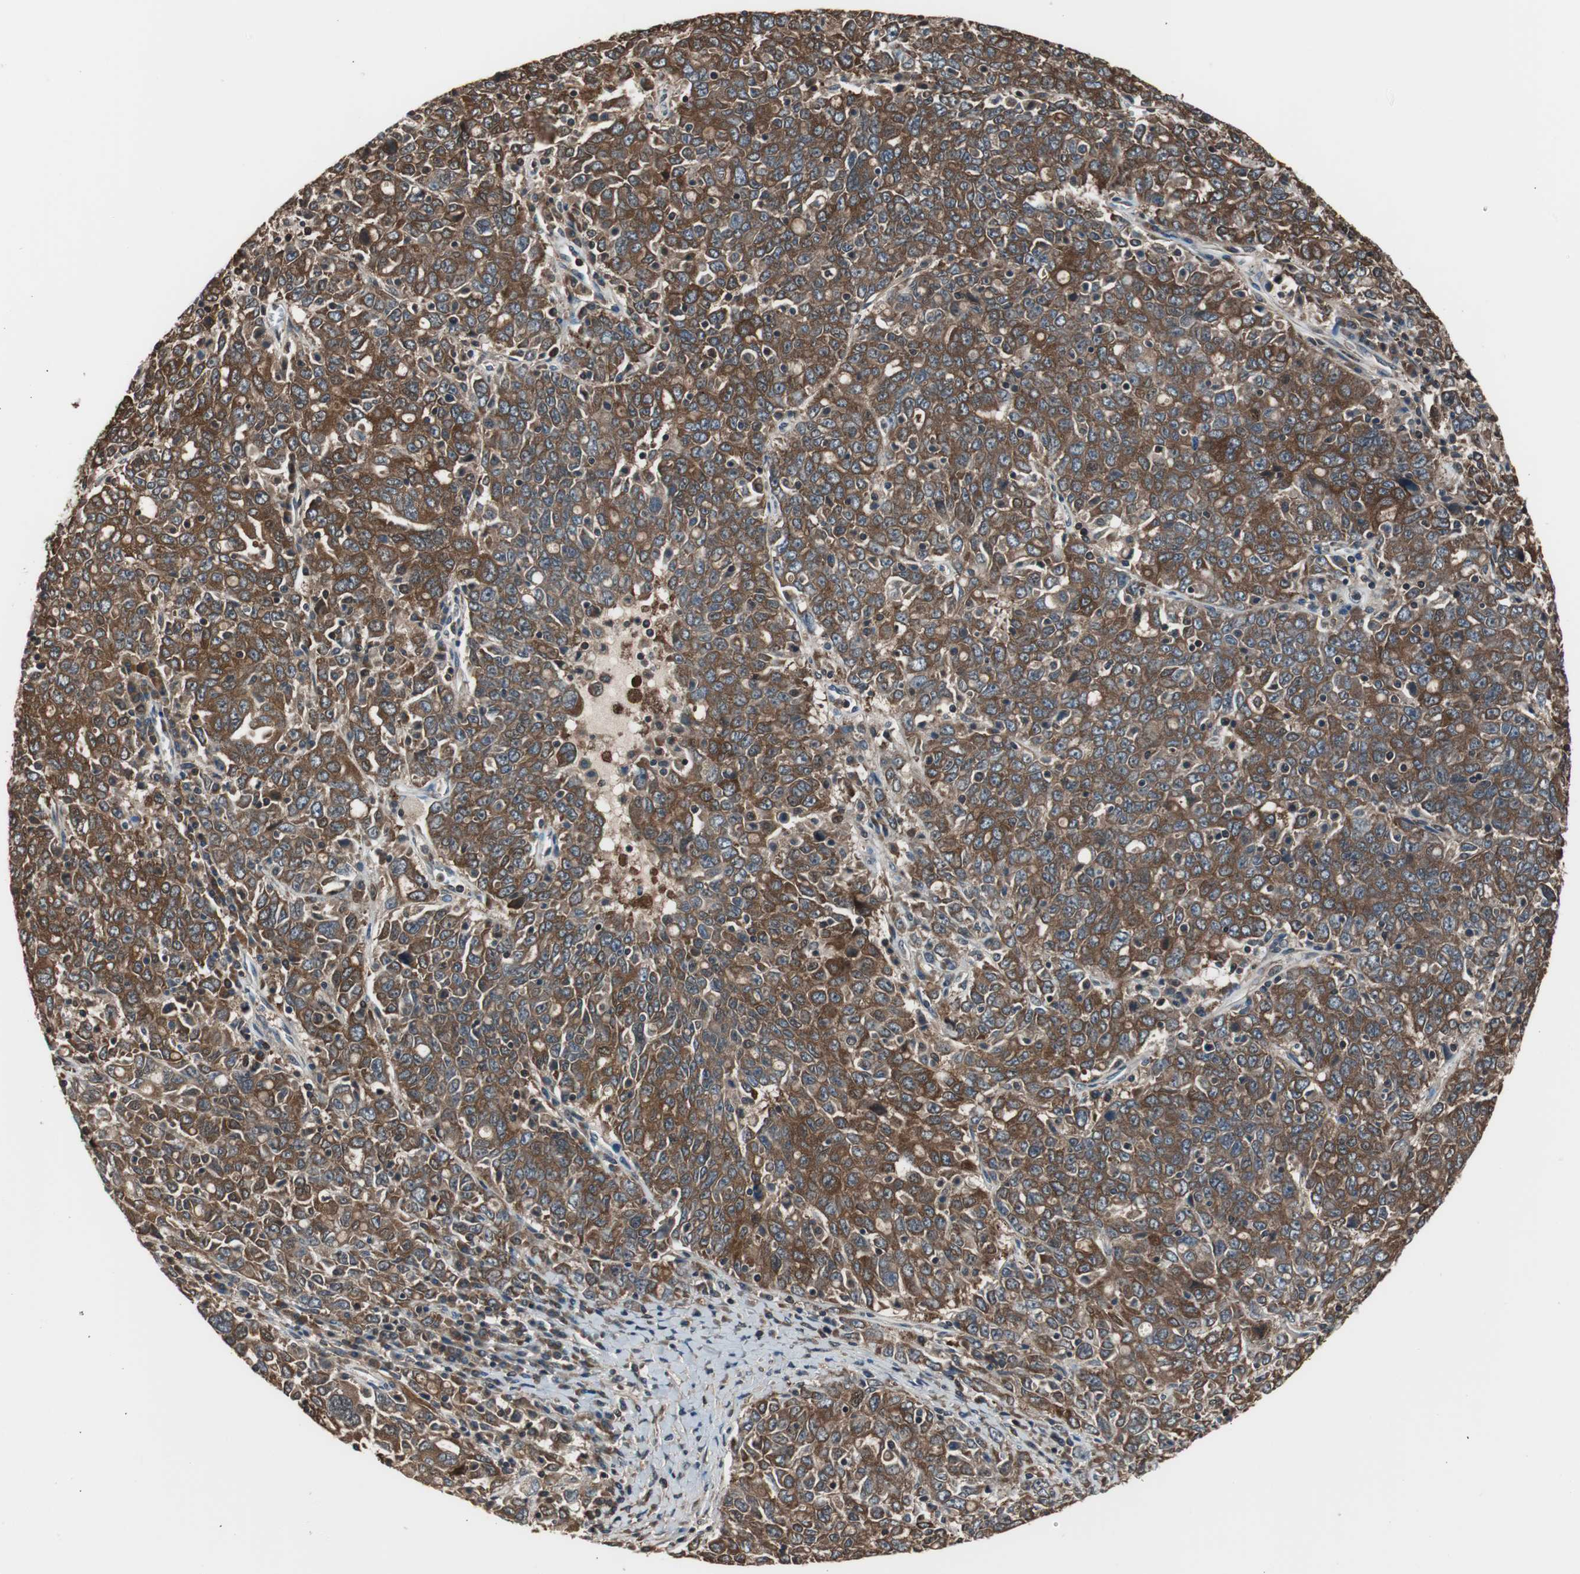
{"staining": {"intensity": "strong", "quantity": ">75%", "location": "cytoplasmic/membranous"}, "tissue": "ovarian cancer", "cell_type": "Tumor cells", "image_type": "cancer", "snomed": [{"axis": "morphology", "description": "Carcinoma, endometroid"}, {"axis": "topography", "description": "Ovary"}], "caption": "Ovarian cancer was stained to show a protein in brown. There is high levels of strong cytoplasmic/membranous positivity in approximately >75% of tumor cells. (Stains: DAB (3,3'-diaminobenzidine) in brown, nuclei in blue, Microscopy: brightfield microscopy at high magnification).", "gene": "CAPNS1", "patient": {"sex": "female", "age": 62}}